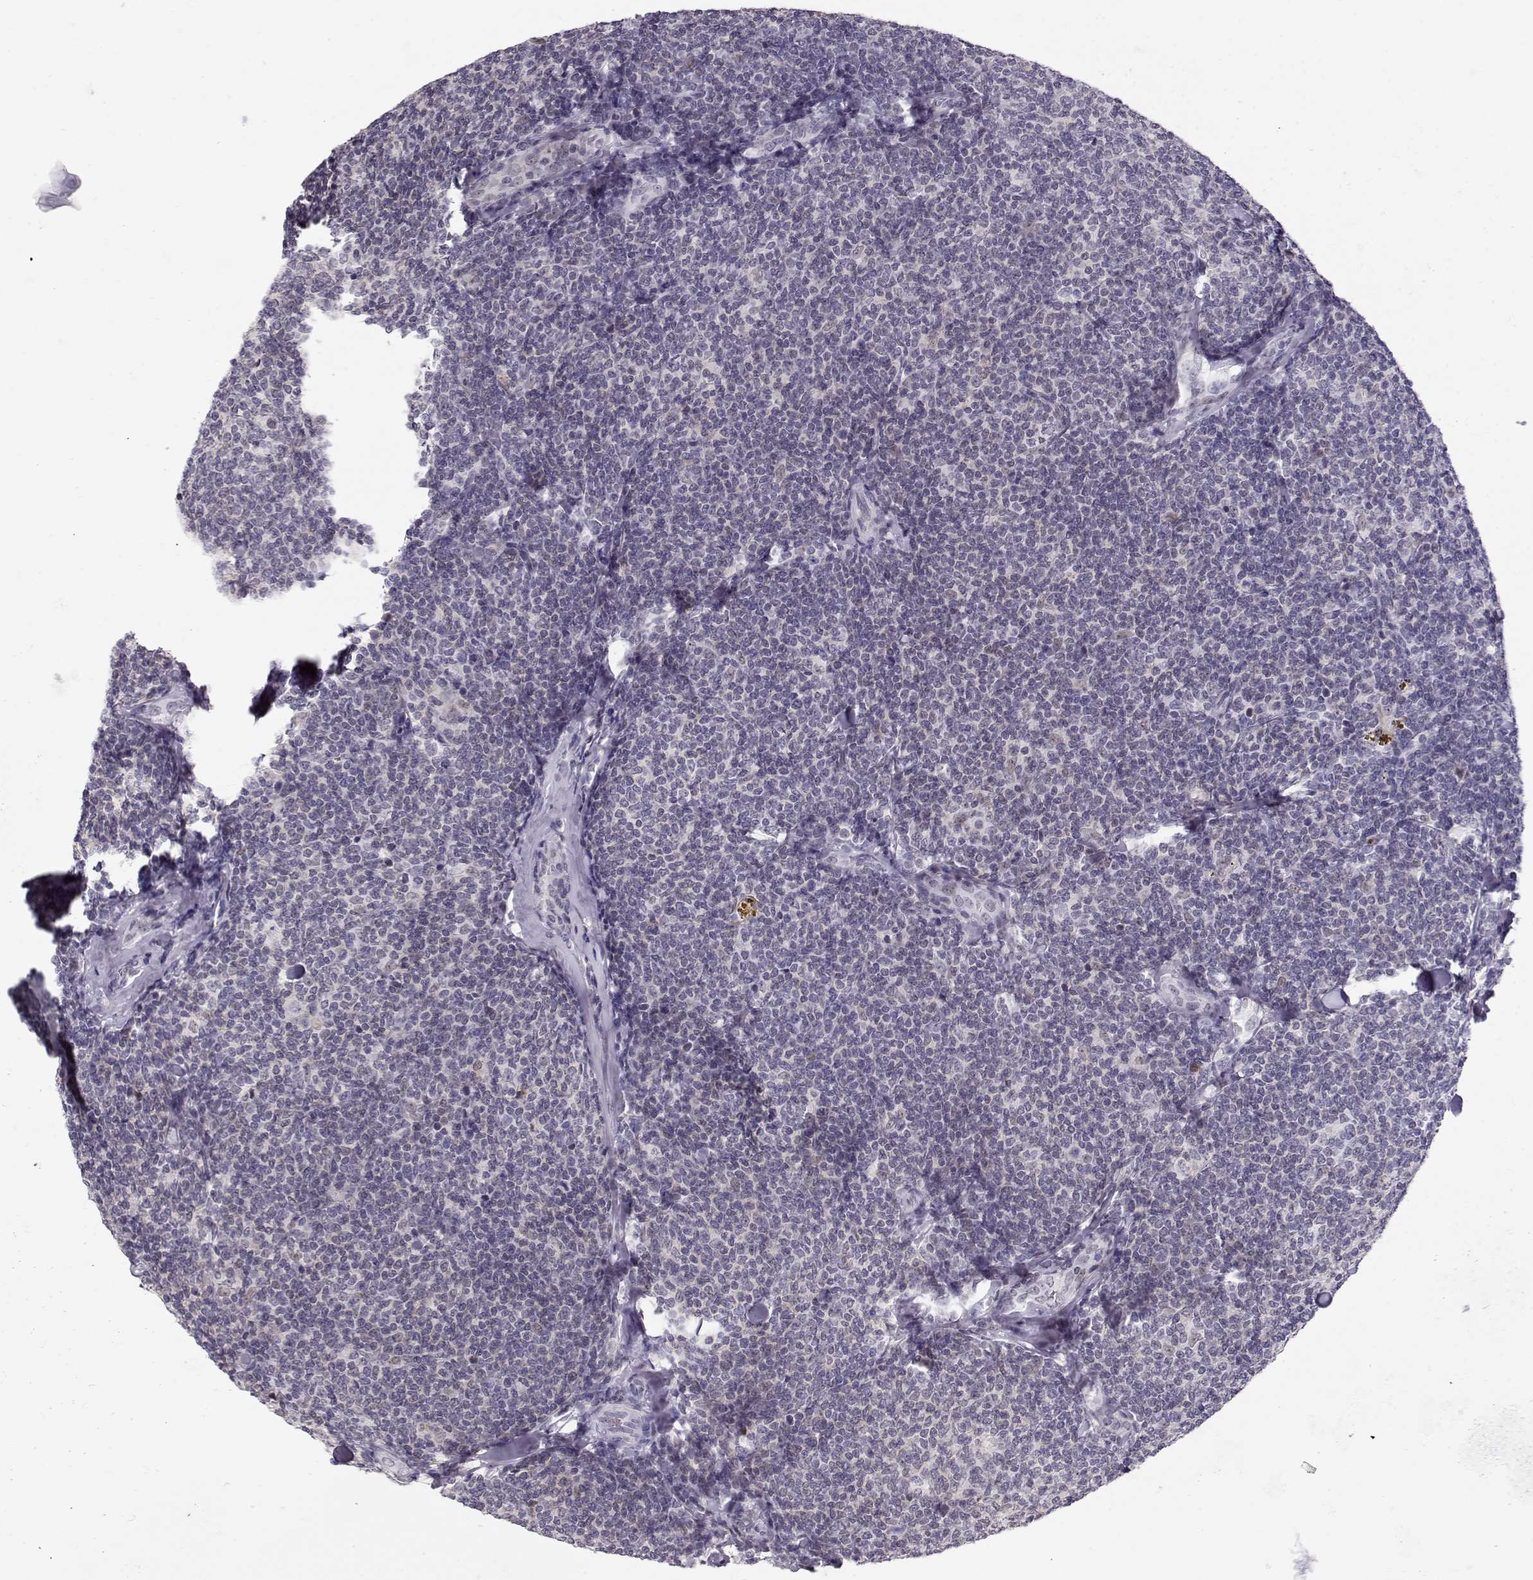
{"staining": {"intensity": "negative", "quantity": "none", "location": "none"}, "tissue": "lymphoma", "cell_type": "Tumor cells", "image_type": "cancer", "snomed": [{"axis": "morphology", "description": "Malignant lymphoma, non-Hodgkin's type, Low grade"}, {"axis": "topography", "description": "Lymph node"}], "caption": "Micrograph shows no significant protein staining in tumor cells of low-grade malignant lymphoma, non-Hodgkin's type. (Immunohistochemistry (ihc), brightfield microscopy, high magnification).", "gene": "TEPP", "patient": {"sex": "female", "age": 56}}